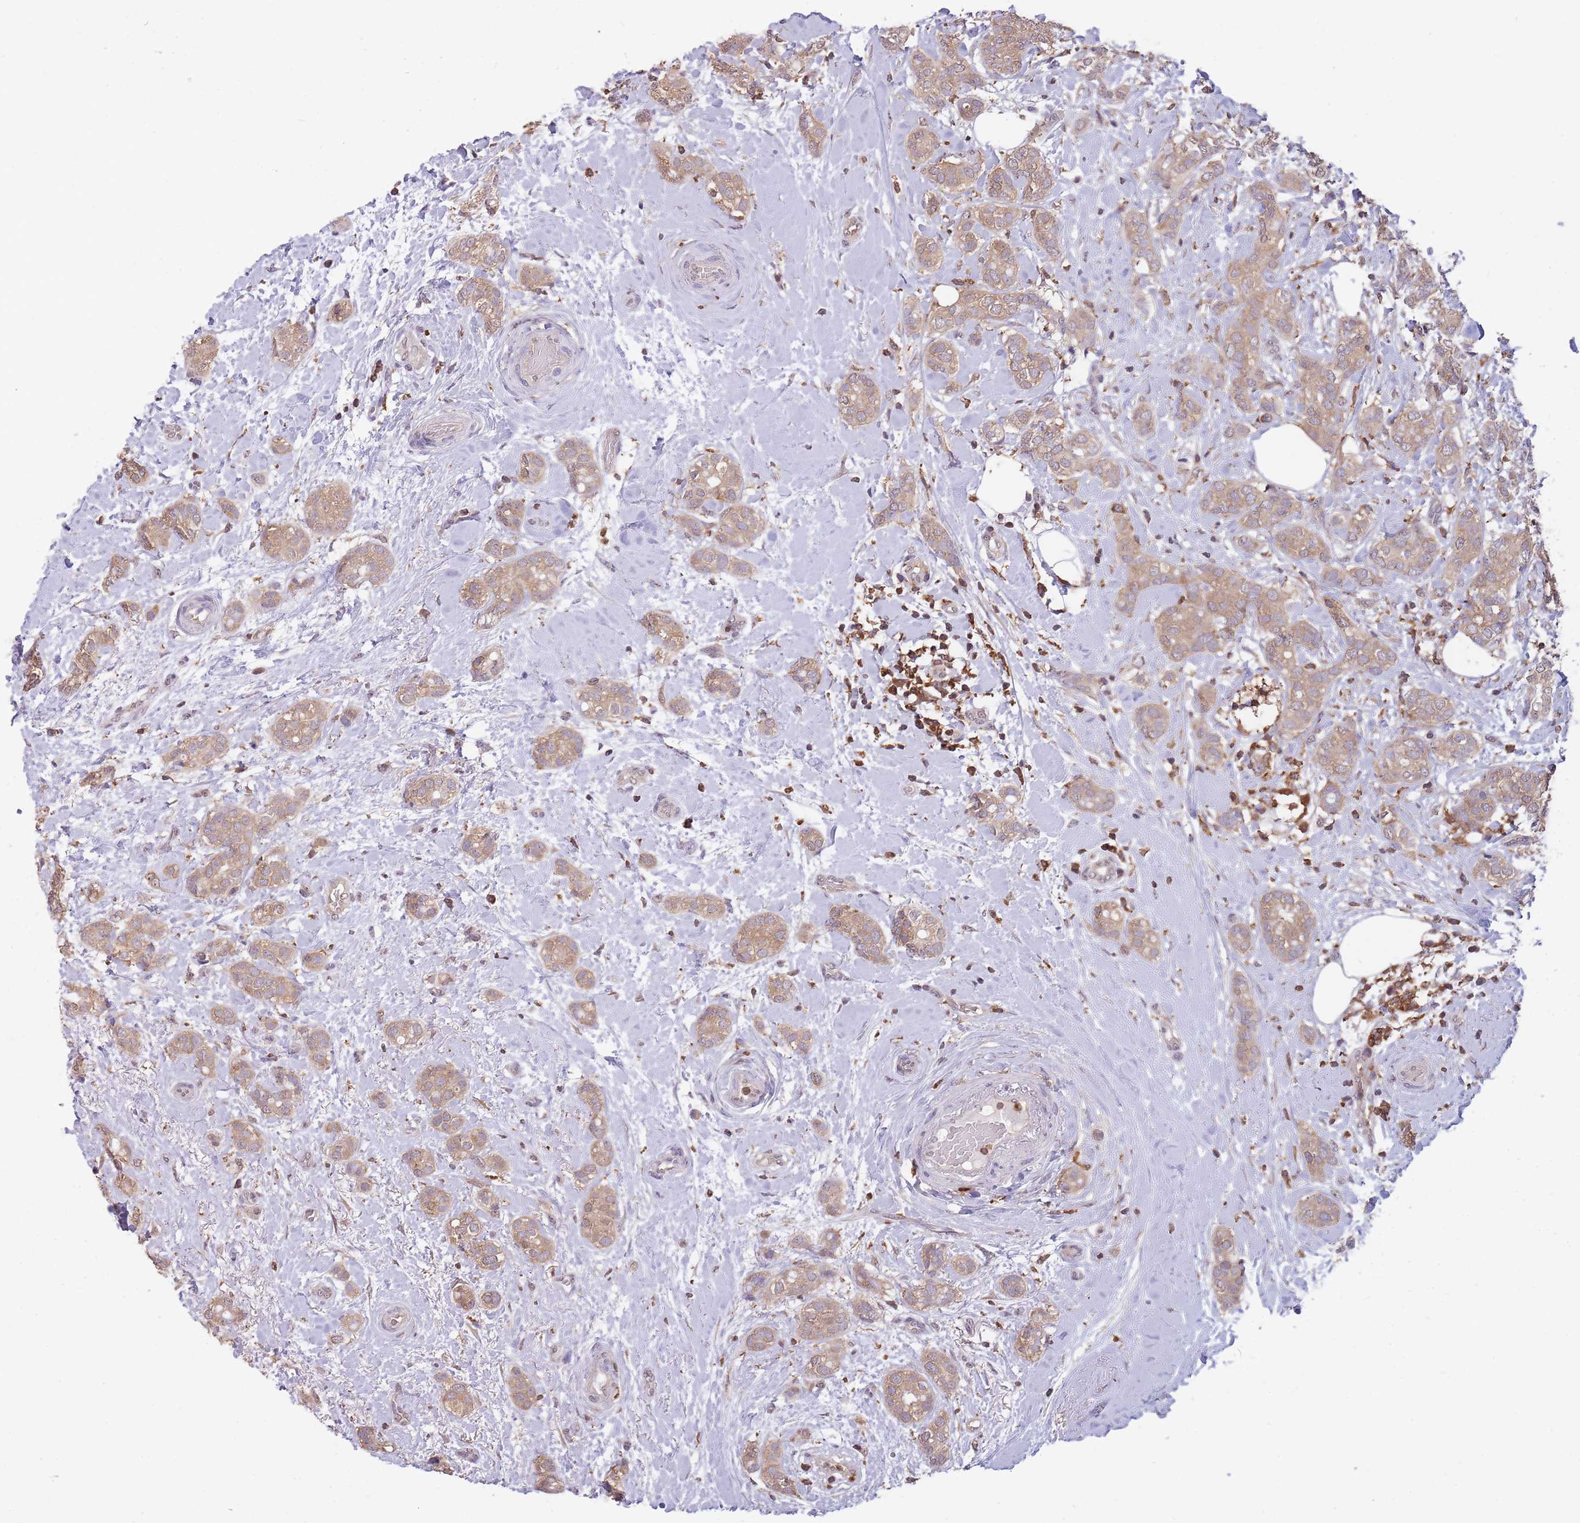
{"staining": {"intensity": "weak", "quantity": ">75%", "location": "cytoplasmic/membranous"}, "tissue": "breast cancer", "cell_type": "Tumor cells", "image_type": "cancer", "snomed": [{"axis": "morphology", "description": "Duct carcinoma"}, {"axis": "topography", "description": "Breast"}], "caption": "DAB (3,3'-diaminobenzidine) immunohistochemical staining of intraductal carcinoma (breast) shows weak cytoplasmic/membranous protein expression in approximately >75% of tumor cells.", "gene": "GMIP", "patient": {"sex": "female", "age": 73}}